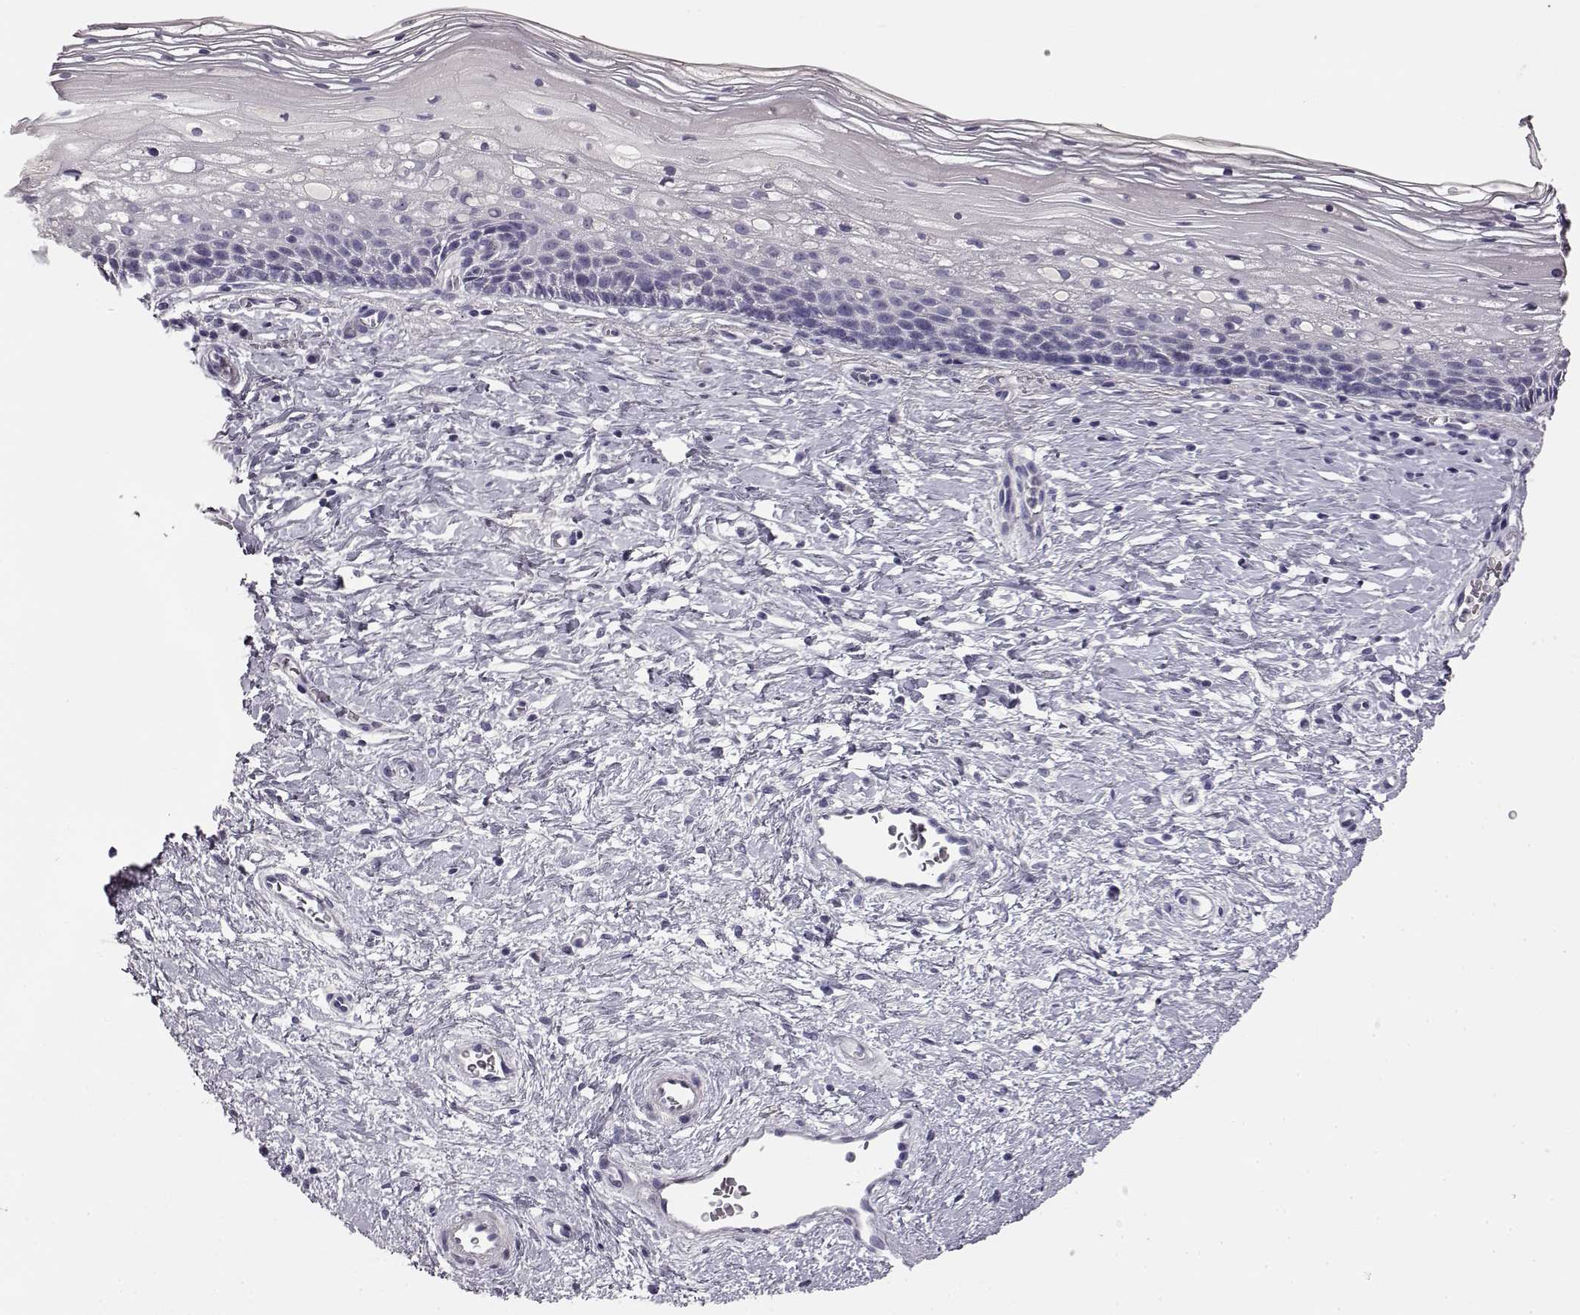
{"staining": {"intensity": "negative", "quantity": "none", "location": "none"}, "tissue": "cervix", "cell_type": "Squamous epithelial cells", "image_type": "normal", "snomed": [{"axis": "morphology", "description": "Normal tissue, NOS"}, {"axis": "topography", "description": "Cervix"}], "caption": "Immunohistochemical staining of benign human cervix displays no significant positivity in squamous epithelial cells.", "gene": "KRT81", "patient": {"sex": "female", "age": 34}}